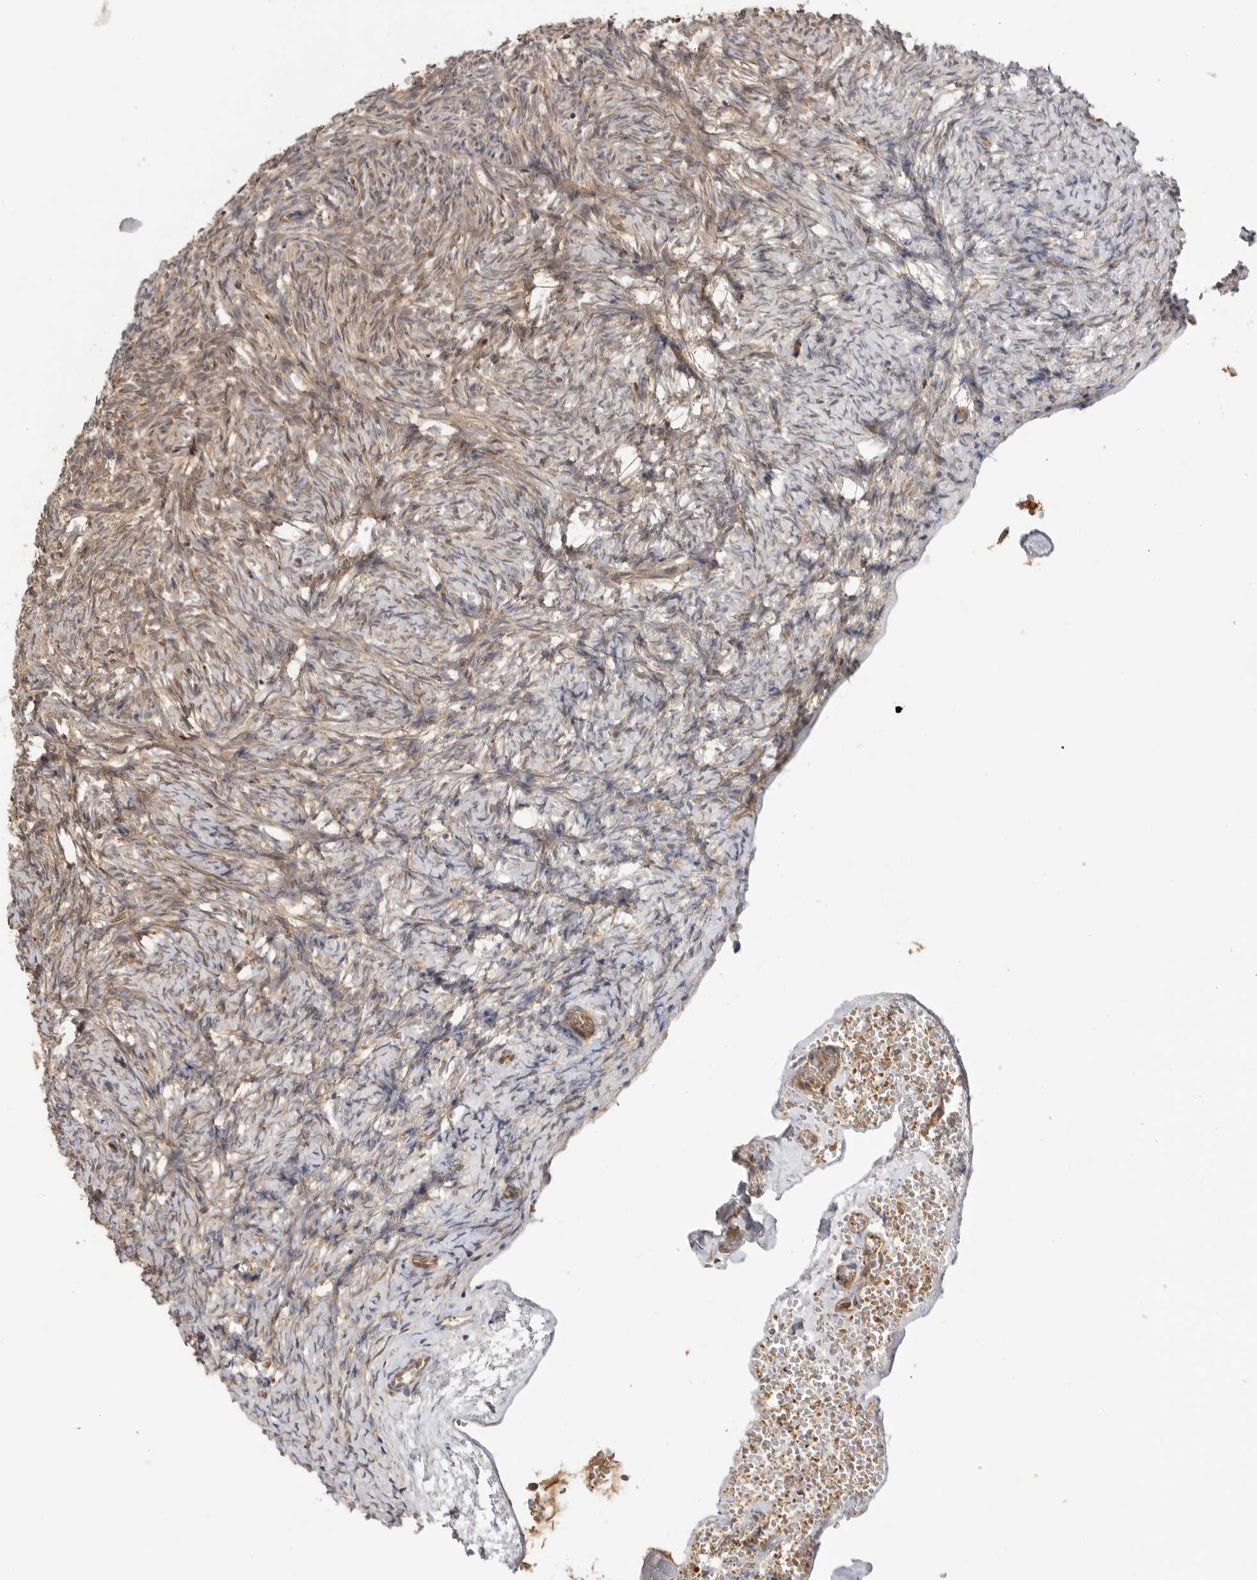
{"staining": {"intensity": "weak", "quantity": "<25%", "location": "cytoplasmic/membranous"}, "tissue": "ovary", "cell_type": "Ovarian stroma cells", "image_type": "normal", "snomed": [{"axis": "morphology", "description": "Normal tissue, NOS"}, {"axis": "topography", "description": "Ovary"}], "caption": "Immunohistochemistry (IHC) photomicrograph of benign ovary: ovary stained with DAB (3,3'-diaminobenzidine) shows no significant protein expression in ovarian stroma cells.", "gene": "CLDN12", "patient": {"sex": "female", "age": 34}}